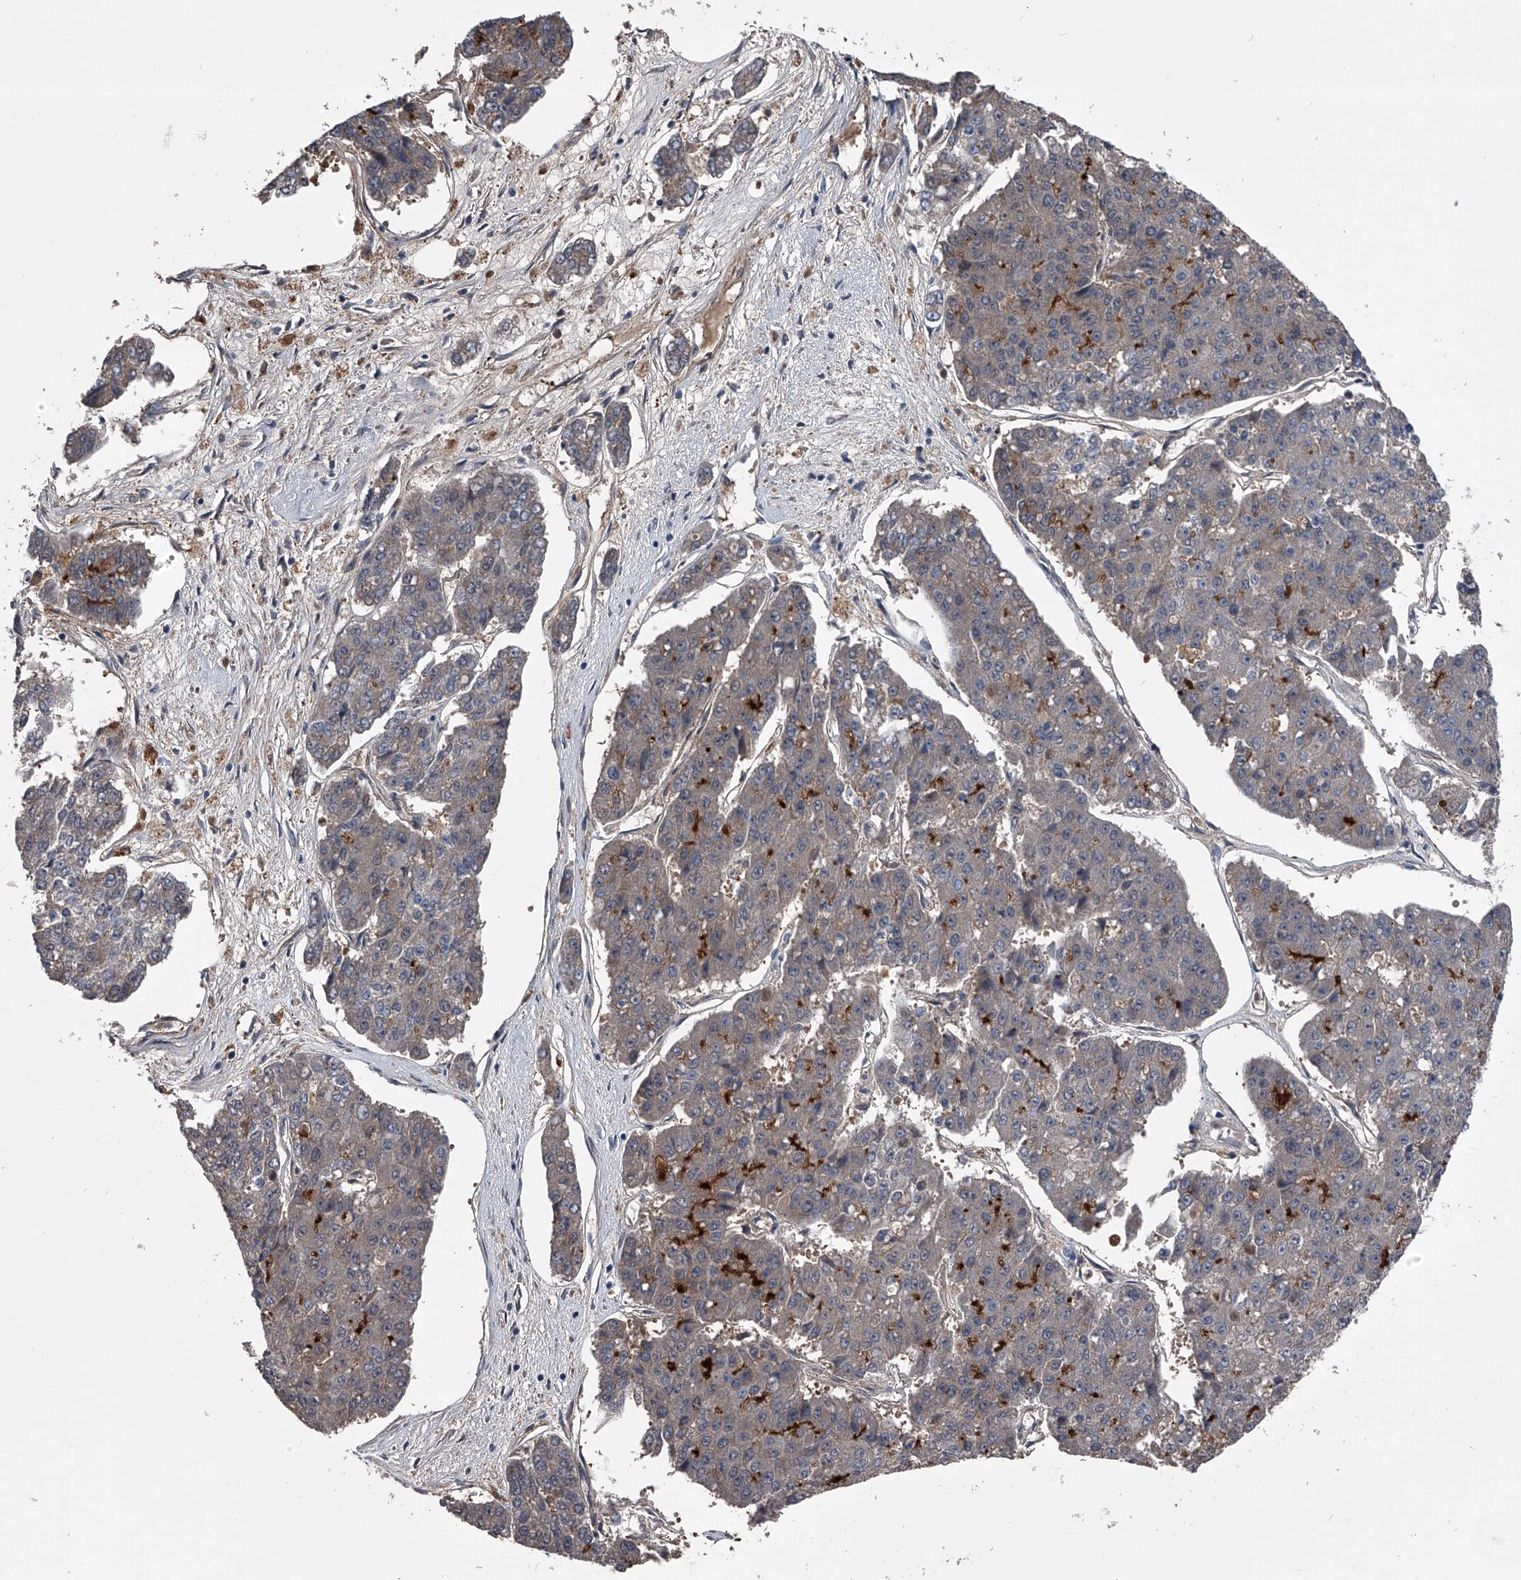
{"staining": {"intensity": "weak", "quantity": "<25%", "location": "cytoplasmic/membranous"}, "tissue": "pancreatic cancer", "cell_type": "Tumor cells", "image_type": "cancer", "snomed": [{"axis": "morphology", "description": "Adenocarcinoma, NOS"}, {"axis": "topography", "description": "Pancreas"}], "caption": "An image of human pancreatic cancer is negative for staining in tumor cells.", "gene": "KIF13A", "patient": {"sex": "male", "age": 50}}